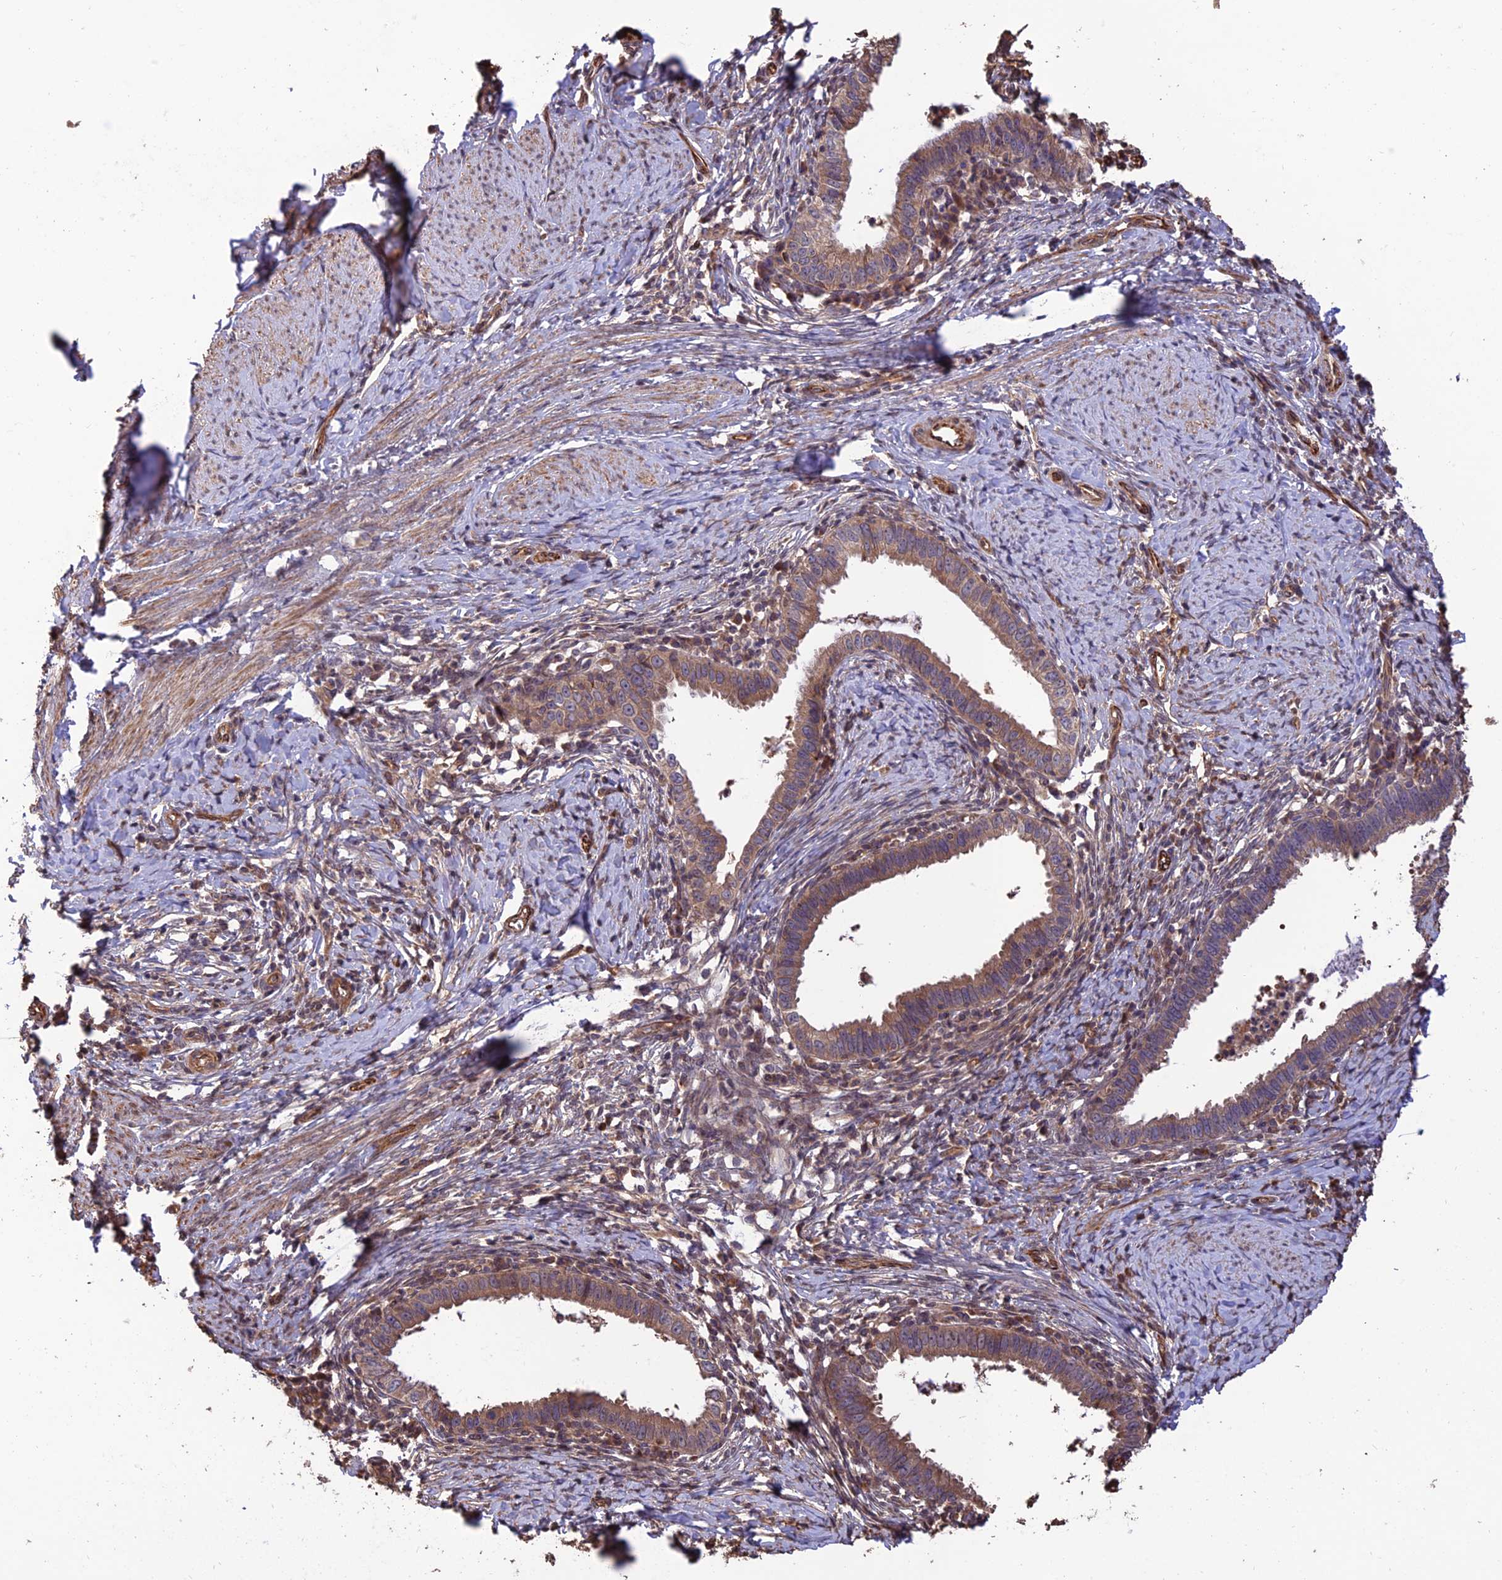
{"staining": {"intensity": "weak", "quantity": ">75%", "location": "cytoplasmic/membranous"}, "tissue": "cervical cancer", "cell_type": "Tumor cells", "image_type": "cancer", "snomed": [{"axis": "morphology", "description": "Adenocarcinoma, NOS"}, {"axis": "topography", "description": "Cervix"}], "caption": "Immunohistochemical staining of human cervical cancer demonstrates low levels of weak cytoplasmic/membranous protein staining in approximately >75% of tumor cells.", "gene": "CREBL2", "patient": {"sex": "female", "age": 36}}